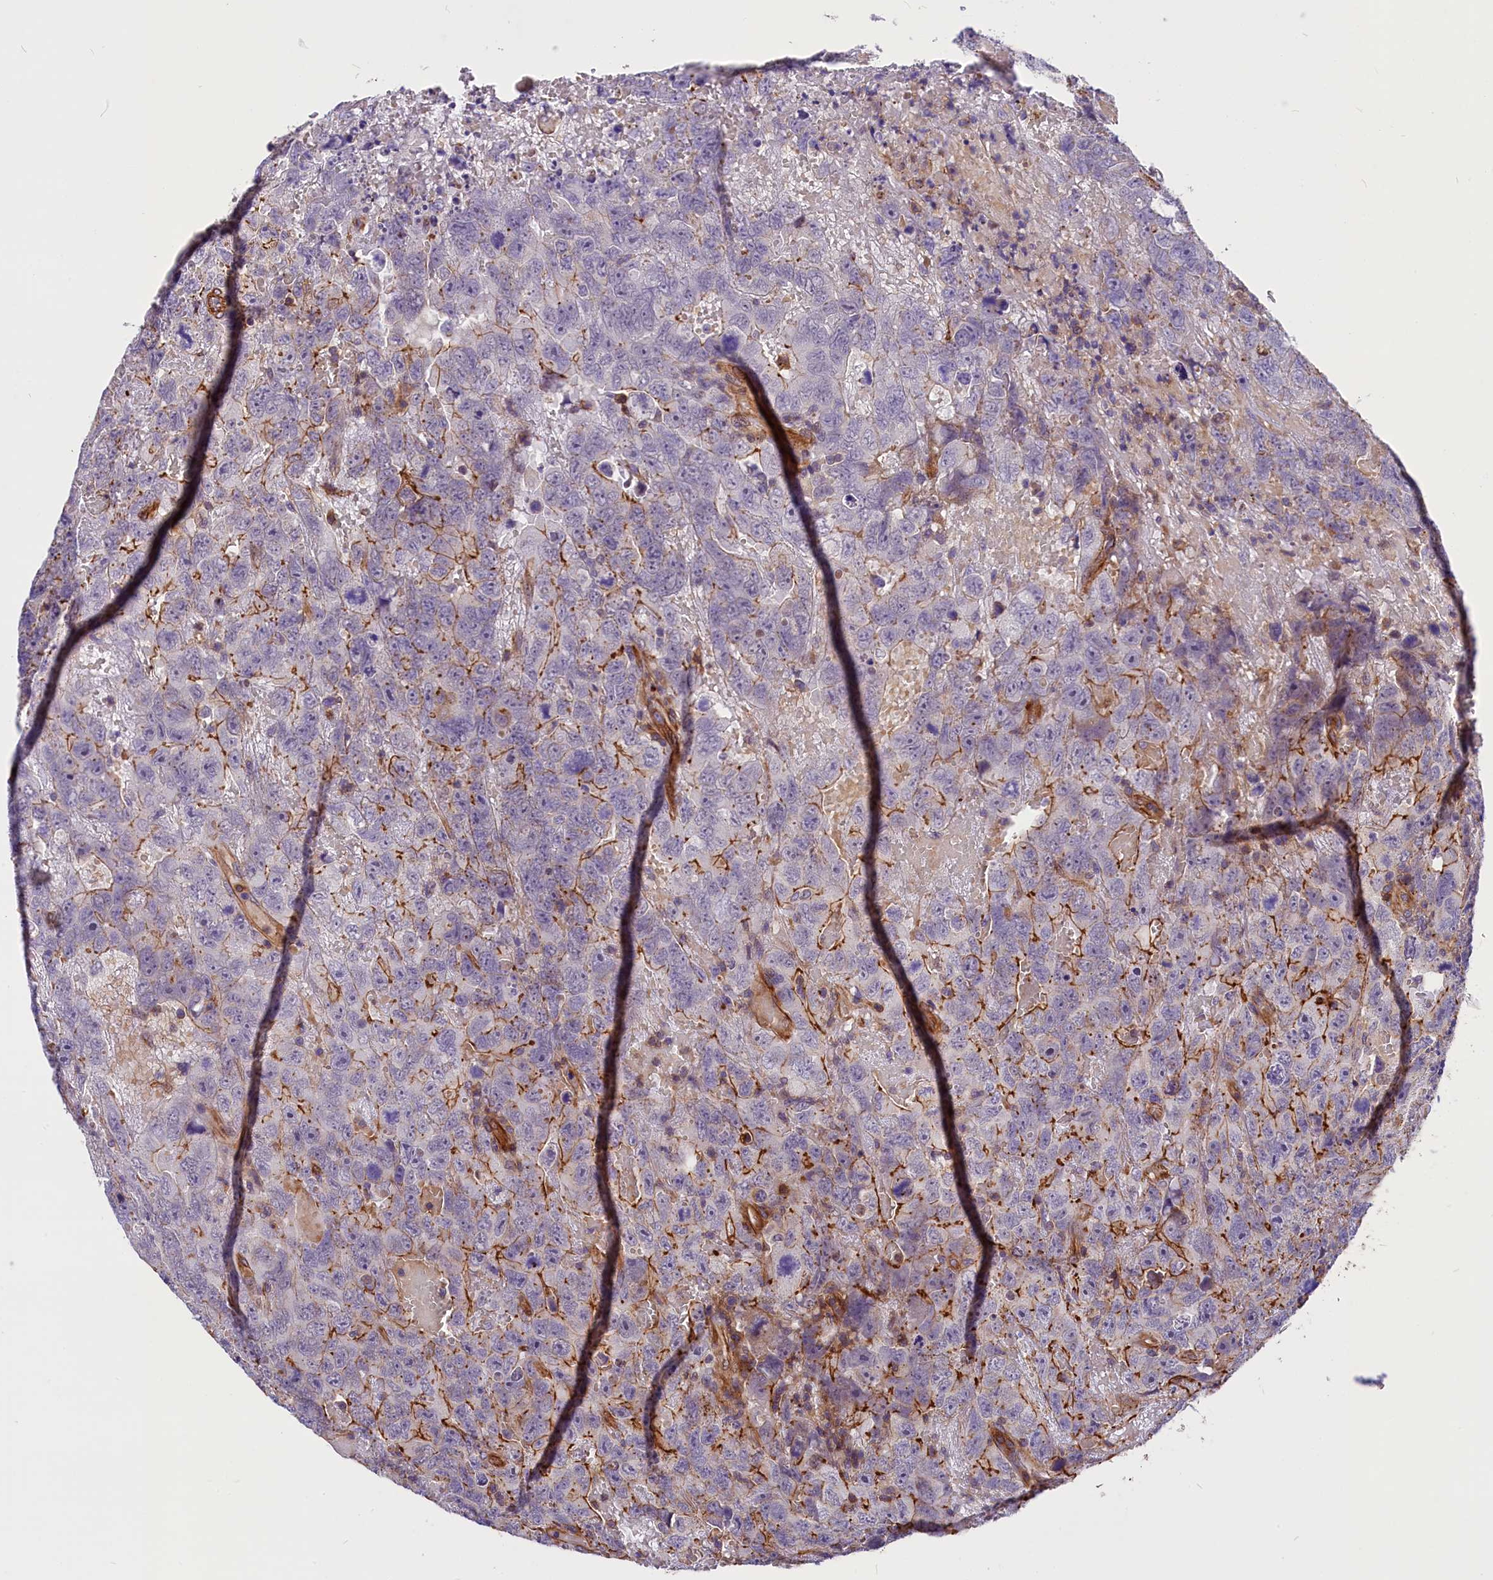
{"staining": {"intensity": "moderate", "quantity": "<25%", "location": "cytoplasmic/membranous"}, "tissue": "testis cancer", "cell_type": "Tumor cells", "image_type": "cancer", "snomed": [{"axis": "morphology", "description": "Carcinoma, Embryonal, NOS"}, {"axis": "topography", "description": "Testis"}], "caption": "This photomicrograph displays immunohistochemistry (IHC) staining of human testis cancer (embryonal carcinoma), with low moderate cytoplasmic/membranous positivity in about <25% of tumor cells.", "gene": "MED20", "patient": {"sex": "male", "age": 45}}